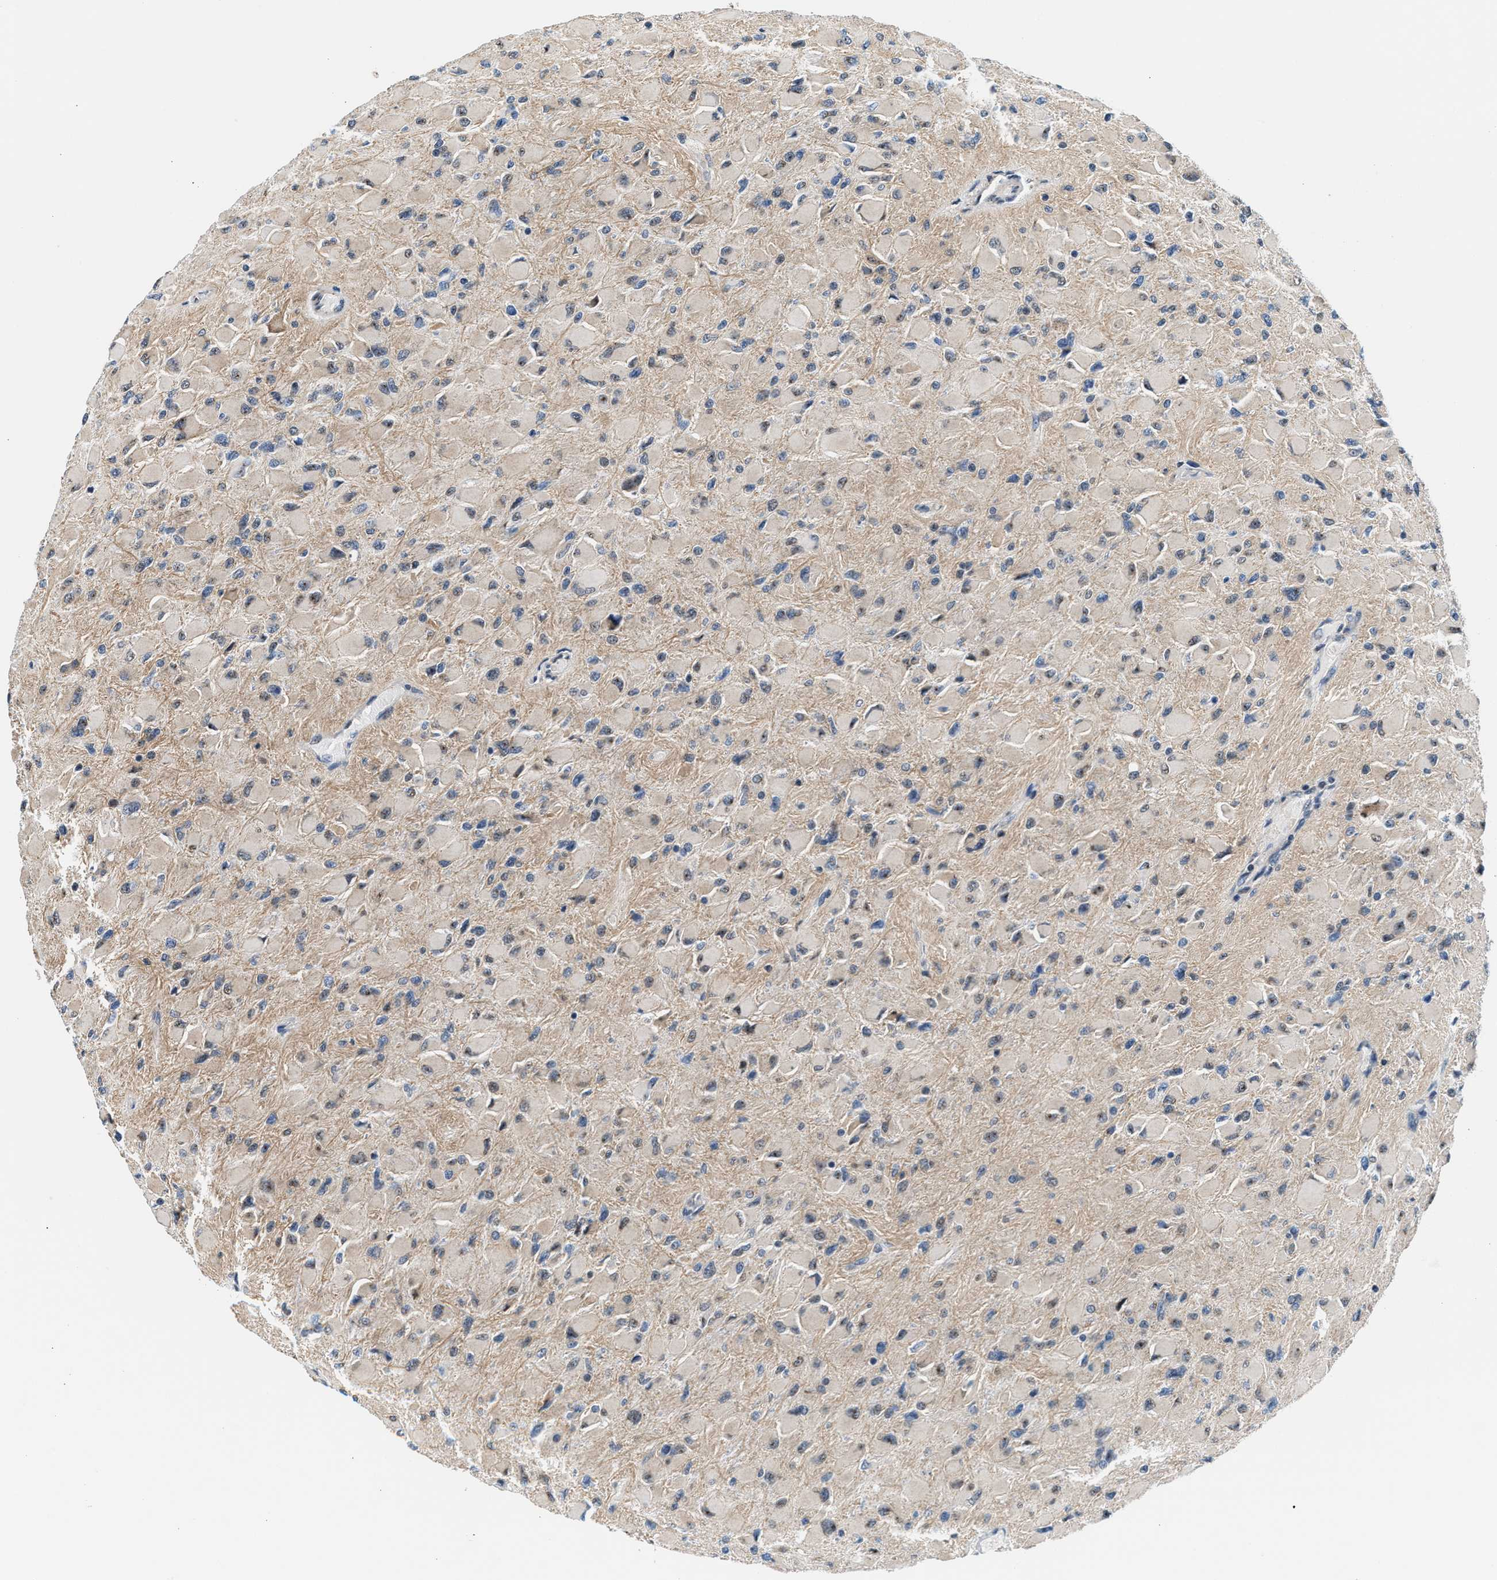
{"staining": {"intensity": "weak", "quantity": "<25%", "location": "cytoplasmic/membranous"}, "tissue": "glioma", "cell_type": "Tumor cells", "image_type": "cancer", "snomed": [{"axis": "morphology", "description": "Glioma, malignant, High grade"}, {"axis": "topography", "description": "Cerebral cortex"}], "caption": "IHC micrograph of human glioma stained for a protein (brown), which exhibits no expression in tumor cells.", "gene": "KCNMB2", "patient": {"sex": "female", "age": 36}}